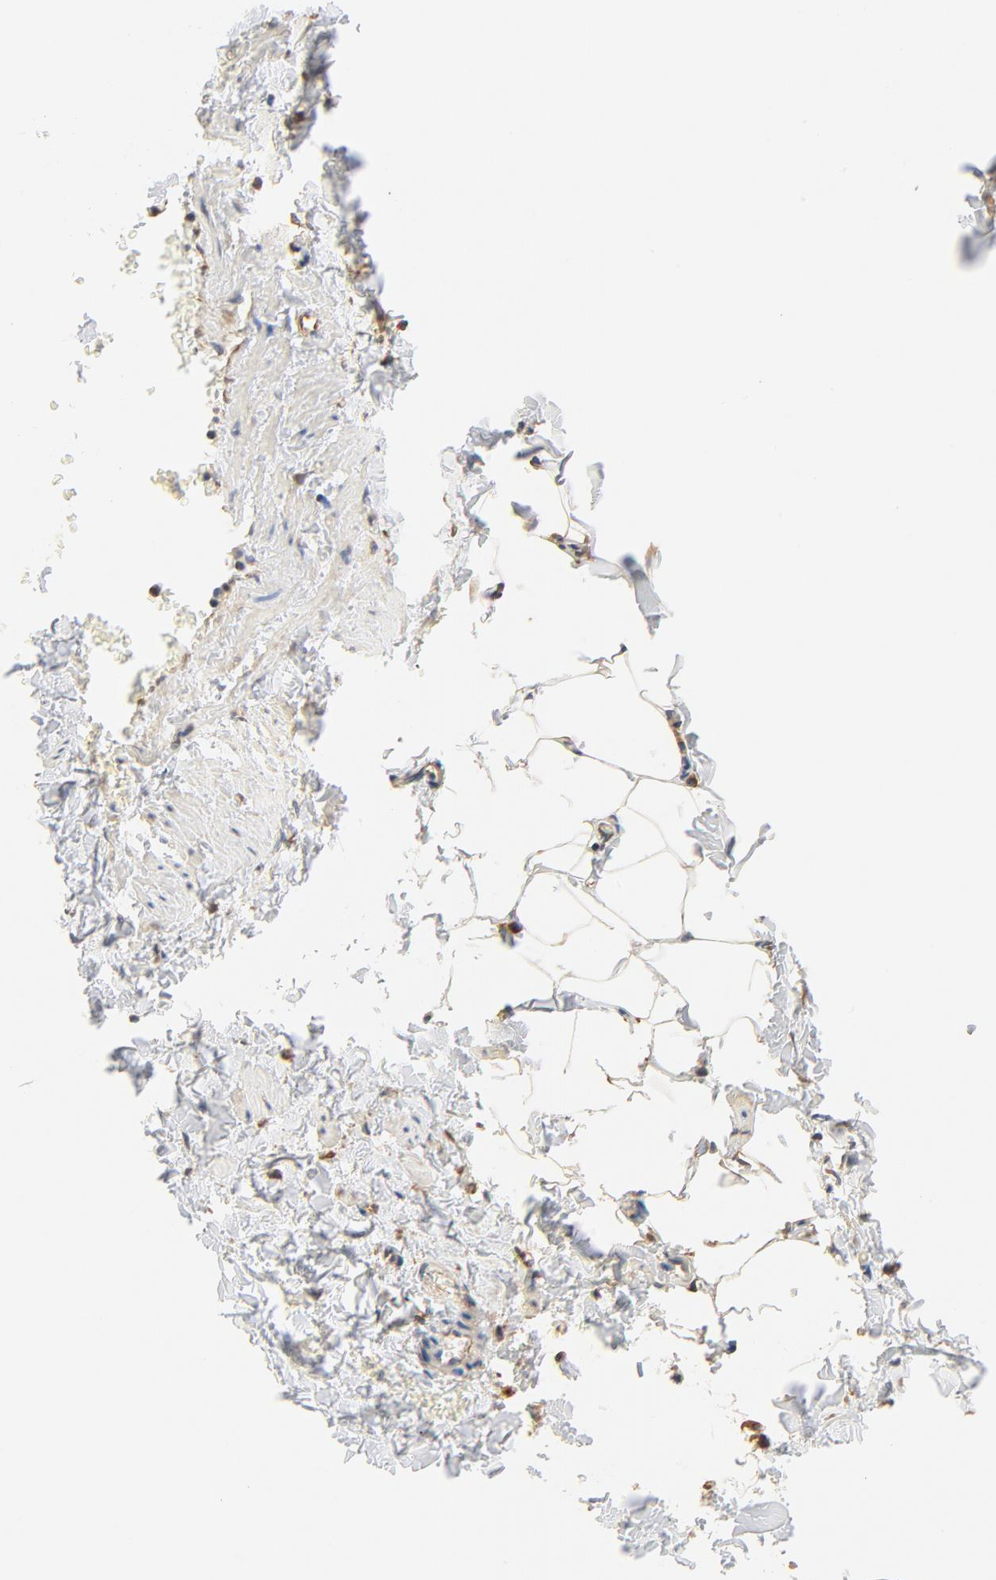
{"staining": {"intensity": "moderate", "quantity": ">75%", "location": "cytoplasmic/membranous"}, "tissue": "adipose tissue", "cell_type": "Adipocytes", "image_type": "normal", "snomed": [{"axis": "morphology", "description": "Normal tissue, NOS"}, {"axis": "topography", "description": "Vascular tissue"}], "caption": "The image shows immunohistochemical staining of benign adipose tissue. There is moderate cytoplasmic/membranous positivity is present in about >75% of adipocytes. The protein of interest is stained brown, and the nuclei are stained in blue (DAB (3,3'-diaminobenzidine) IHC with brightfield microscopy, high magnification).", "gene": "BCAP31", "patient": {"sex": "male", "age": 41}}